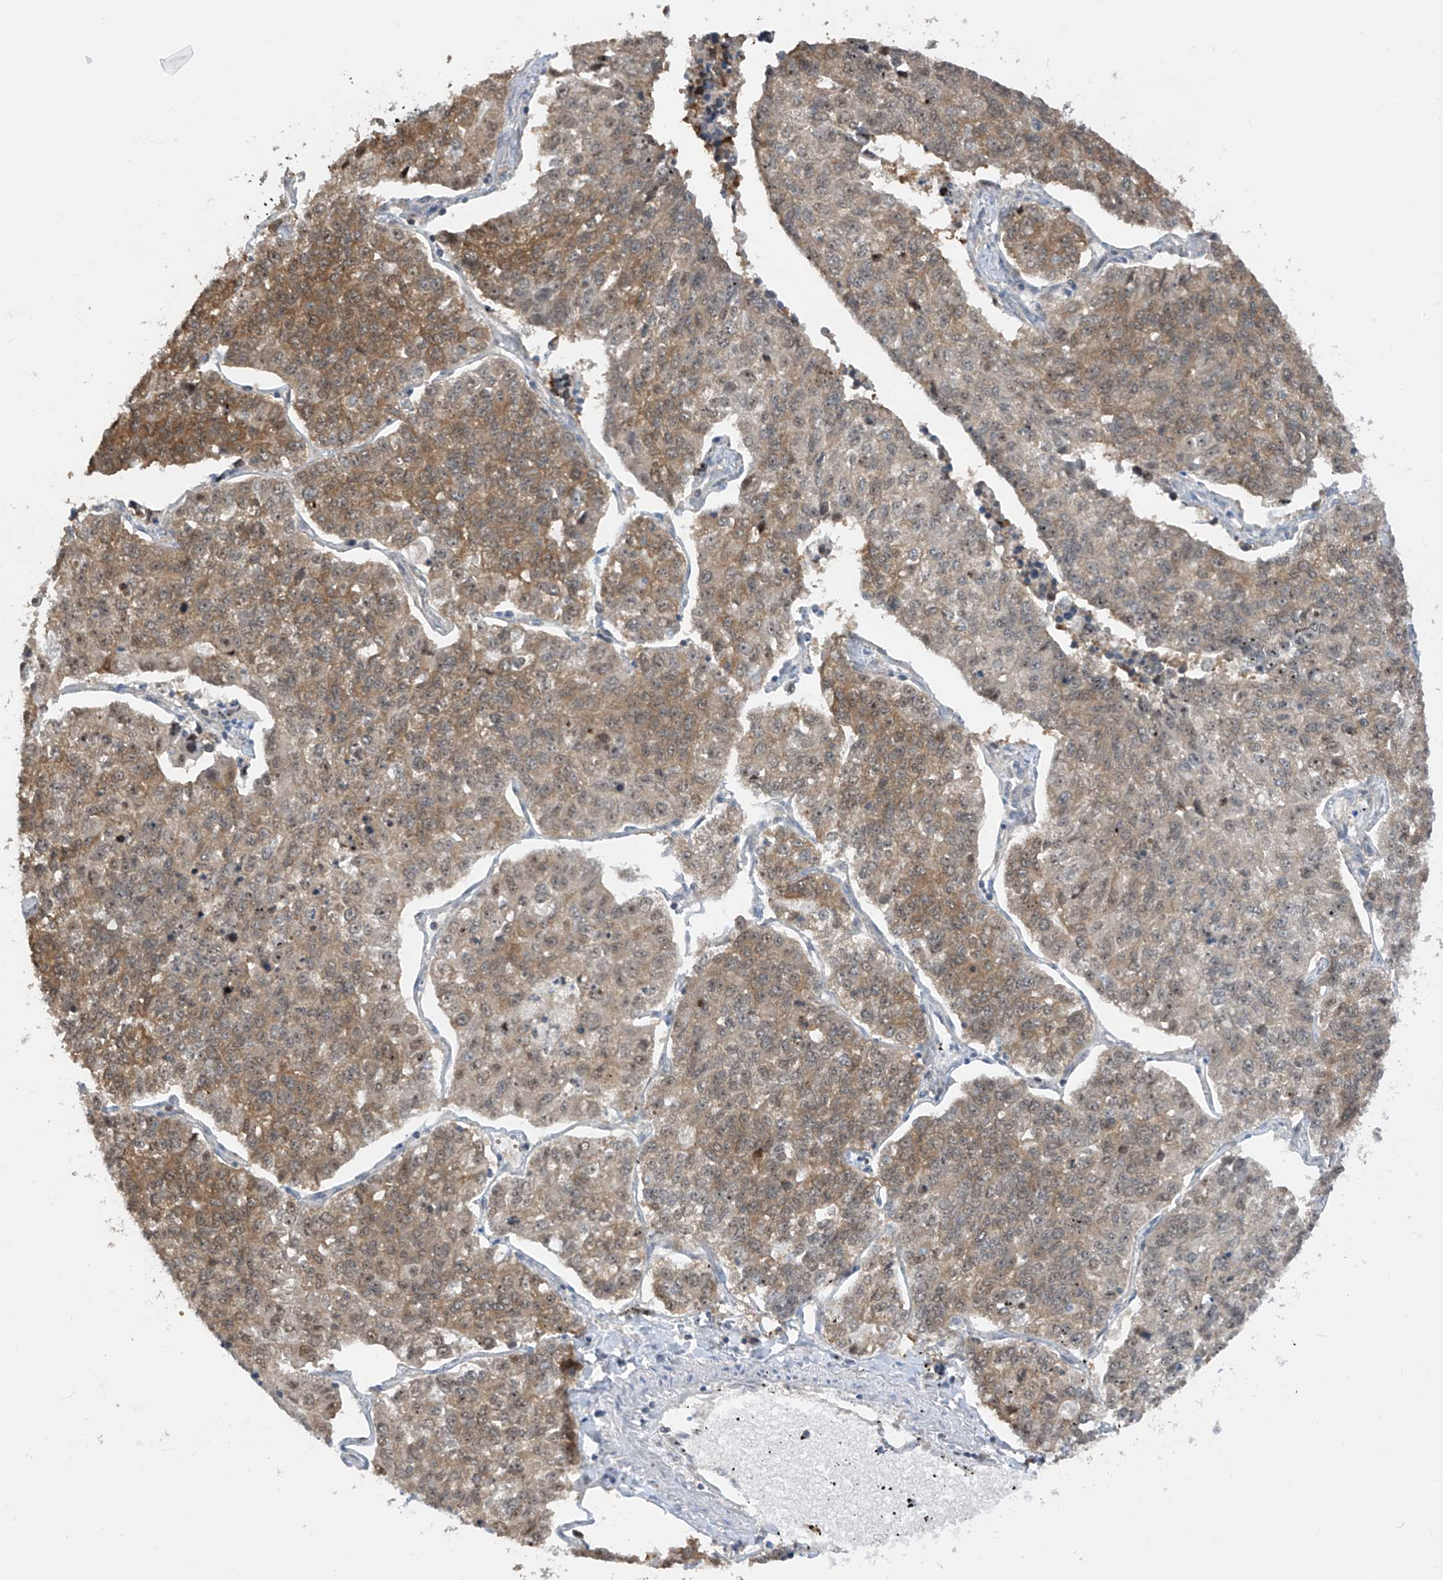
{"staining": {"intensity": "moderate", "quantity": ">75%", "location": "cytoplasmic/membranous"}, "tissue": "lung cancer", "cell_type": "Tumor cells", "image_type": "cancer", "snomed": [{"axis": "morphology", "description": "Adenocarcinoma, NOS"}, {"axis": "topography", "description": "Lung"}], "caption": "Tumor cells reveal medium levels of moderate cytoplasmic/membranous expression in about >75% of cells in human lung adenocarcinoma. (IHC, brightfield microscopy, high magnification).", "gene": "TTC38", "patient": {"sex": "male", "age": 49}}